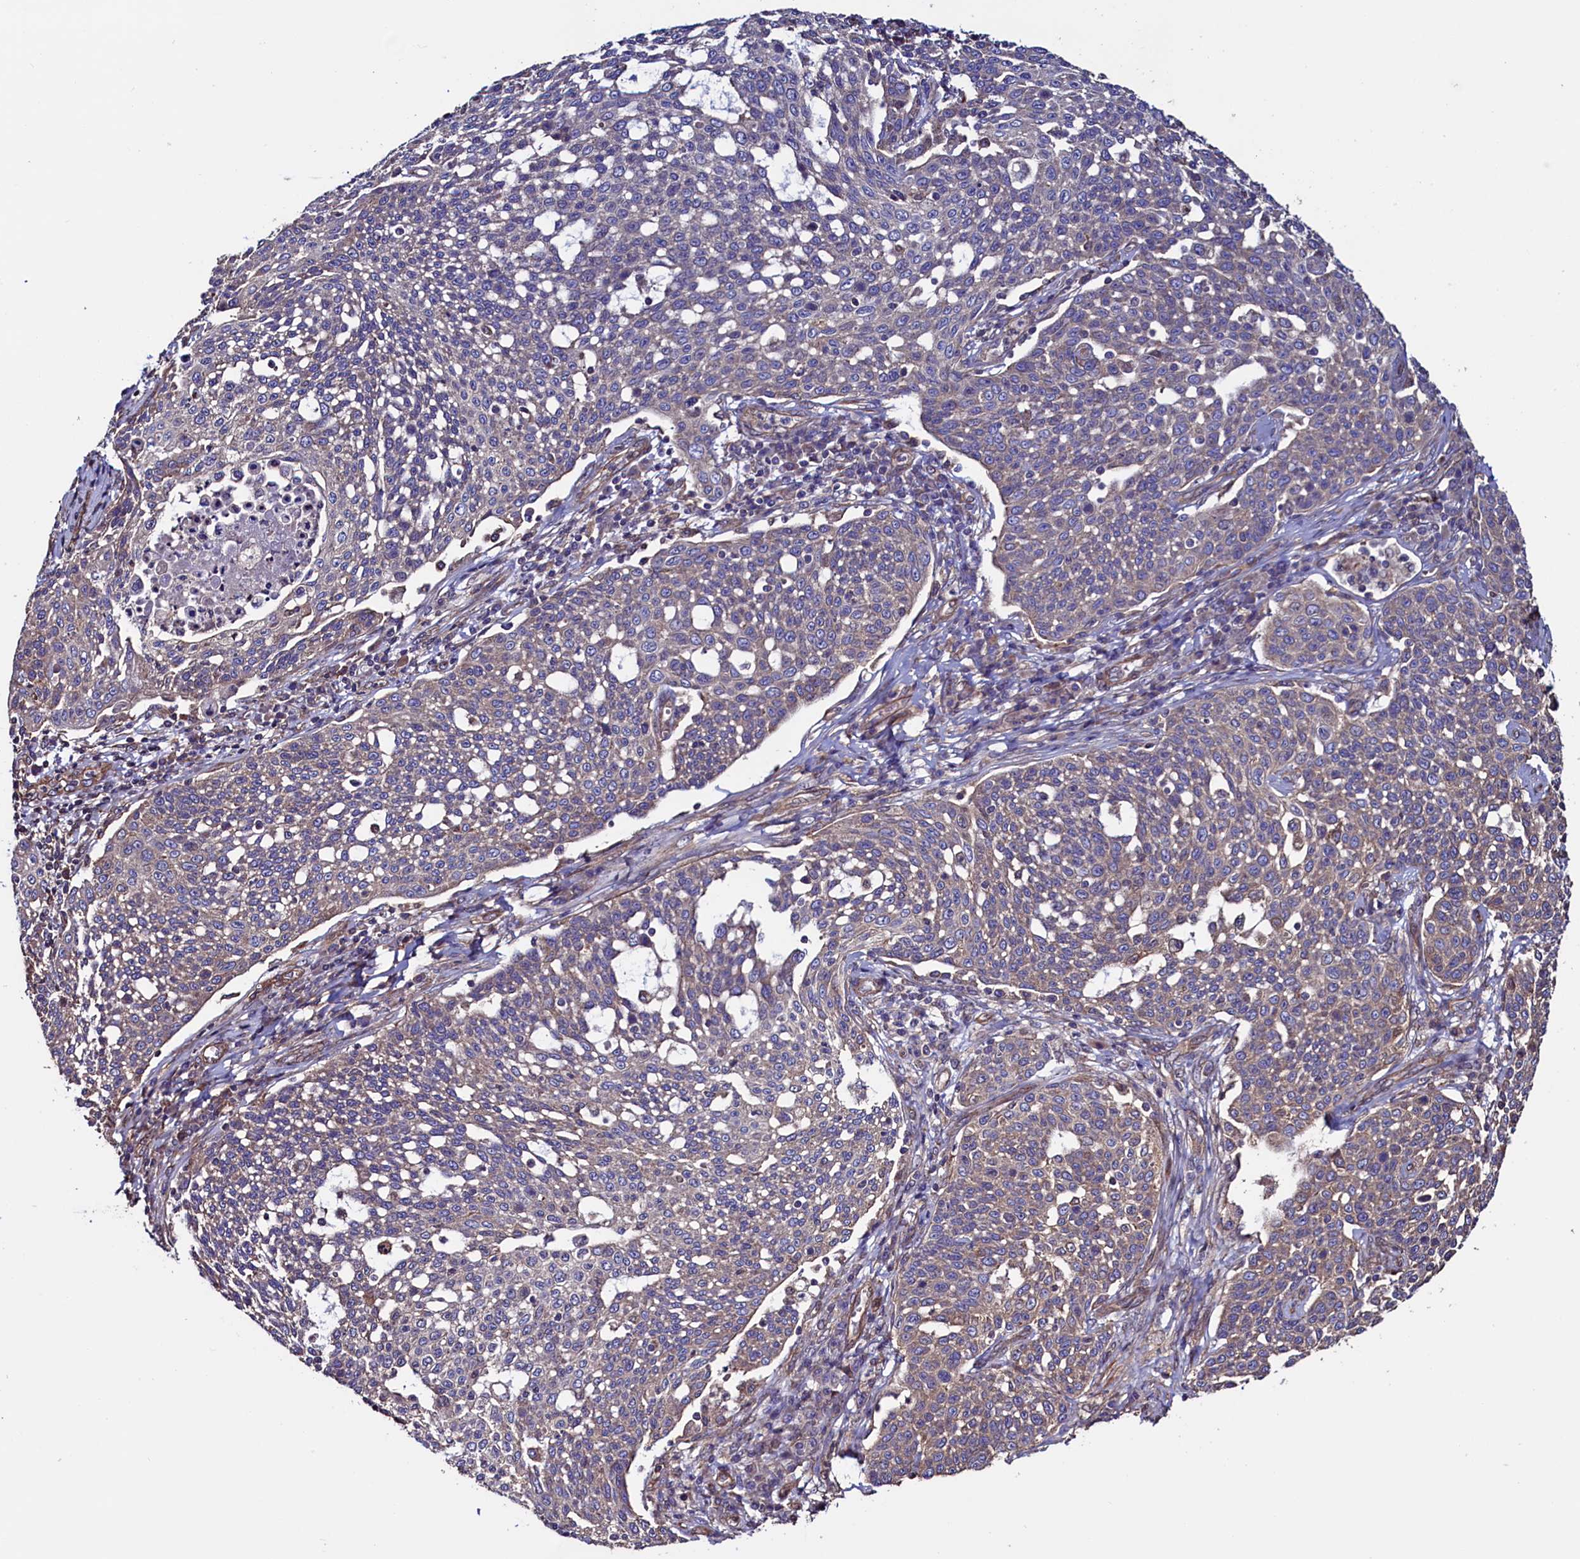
{"staining": {"intensity": "weak", "quantity": "<25%", "location": "cytoplasmic/membranous"}, "tissue": "cervical cancer", "cell_type": "Tumor cells", "image_type": "cancer", "snomed": [{"axis": "morphology", "description": "Squamous cell carcinoma, NOS"}, {"axis": "topography", "description": "Cervix"}], "caption": "Immunohistochemical staining of human cervical cancer (squamous cell carcinoma) demonstrates no significant positivity in tumor cells.", "gene": "ATXN2L", "patient": {"sex": "female", "age": 34}}